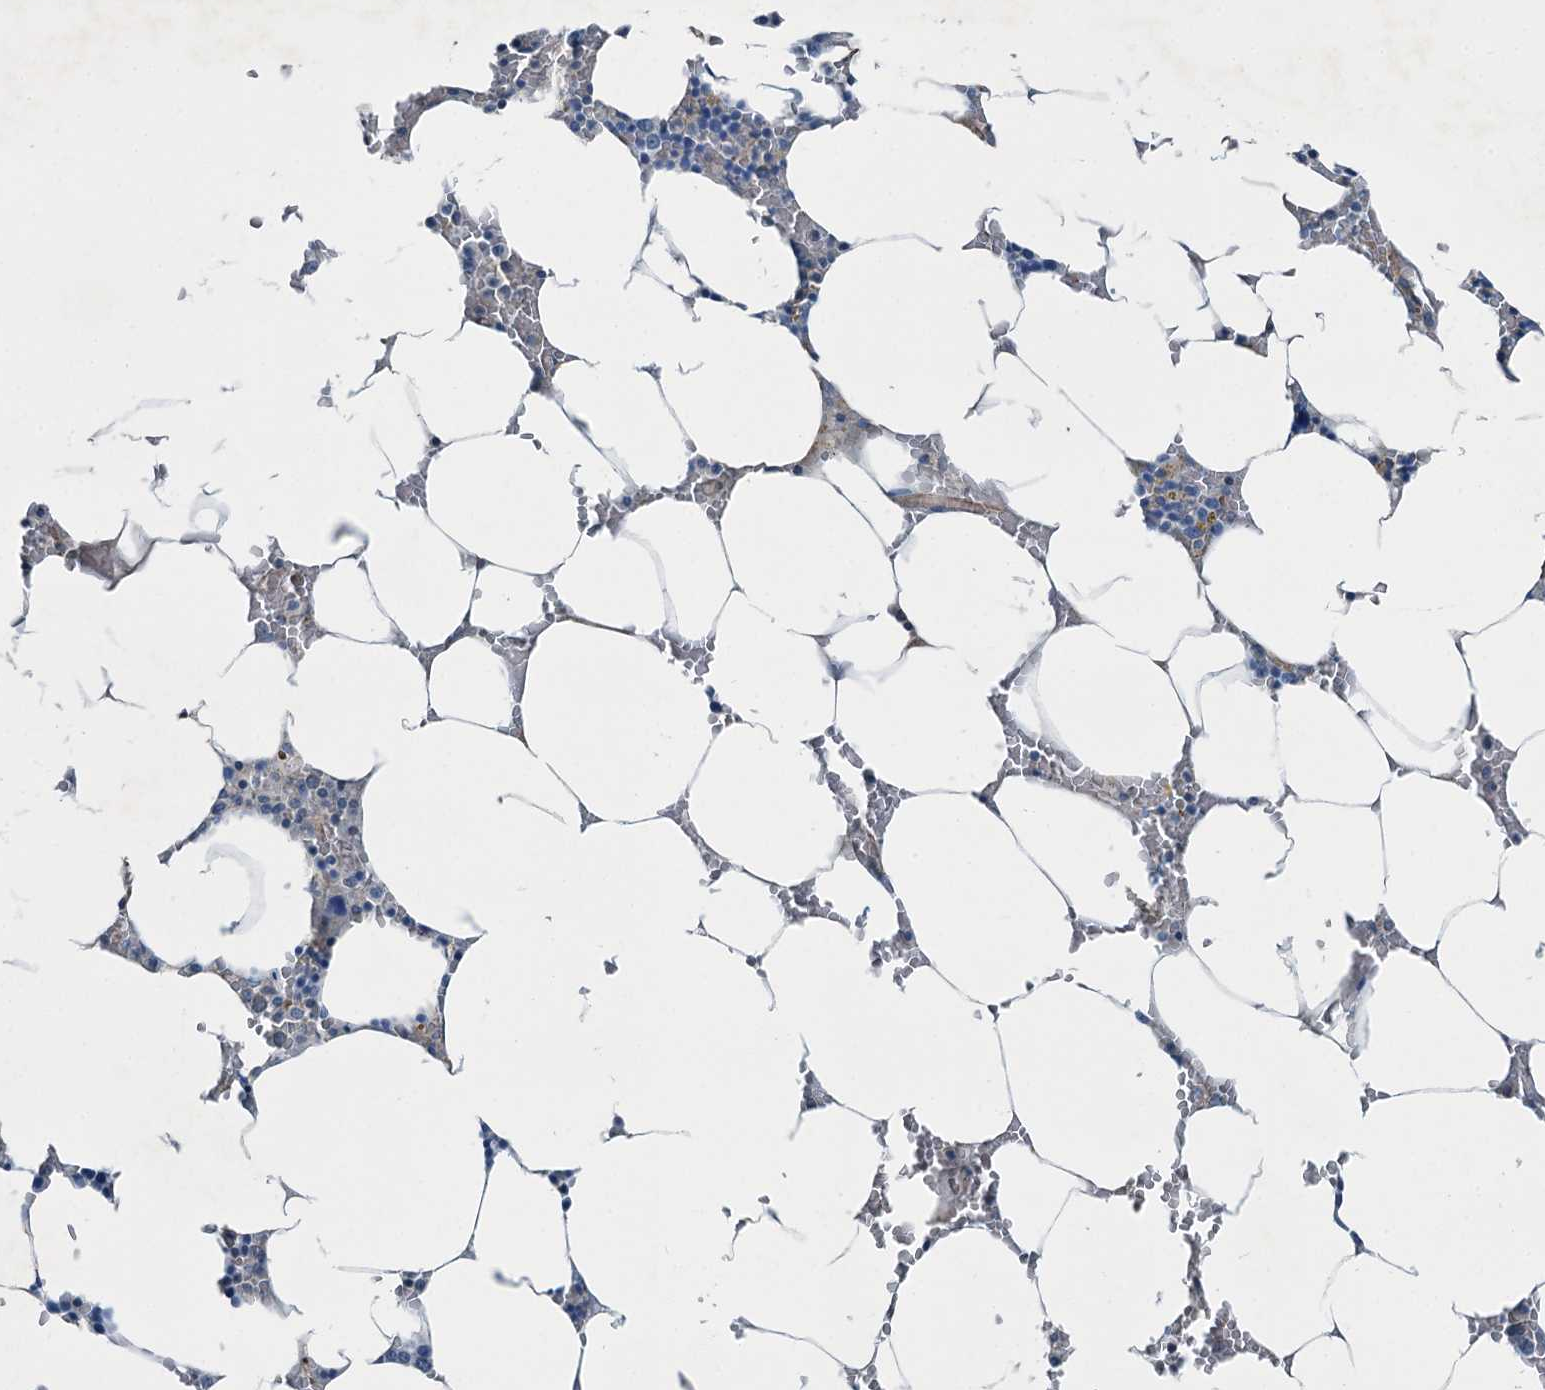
{"staining": {"intensity": "weak", "quantity": "<25%", "location": "cytoplasmic/membranous"}, "tissue": "bone marrow", "cell_type": "Hematopoietic cells", "image_type": "normal", "snomed": [{"axis": "morphology", "description": "Normal tissue, NOS"}, {"axis": "topography", "description": "Bone marrow"}], "caption": "A high-resolution histopathology image shows immunohistochemistry (IHC) staining of benign bone marrow, which reveals no significant staining in hematopoietic cells. Brightfield microscopy of immunohistochemistry (IHC) stained with DAB (3,3'-diaminobenzidine) (brown) and hematoxylin (blue), captured at high magnification.", "gene": "AXL", "patient": {"sex": "male", "age": 70}}